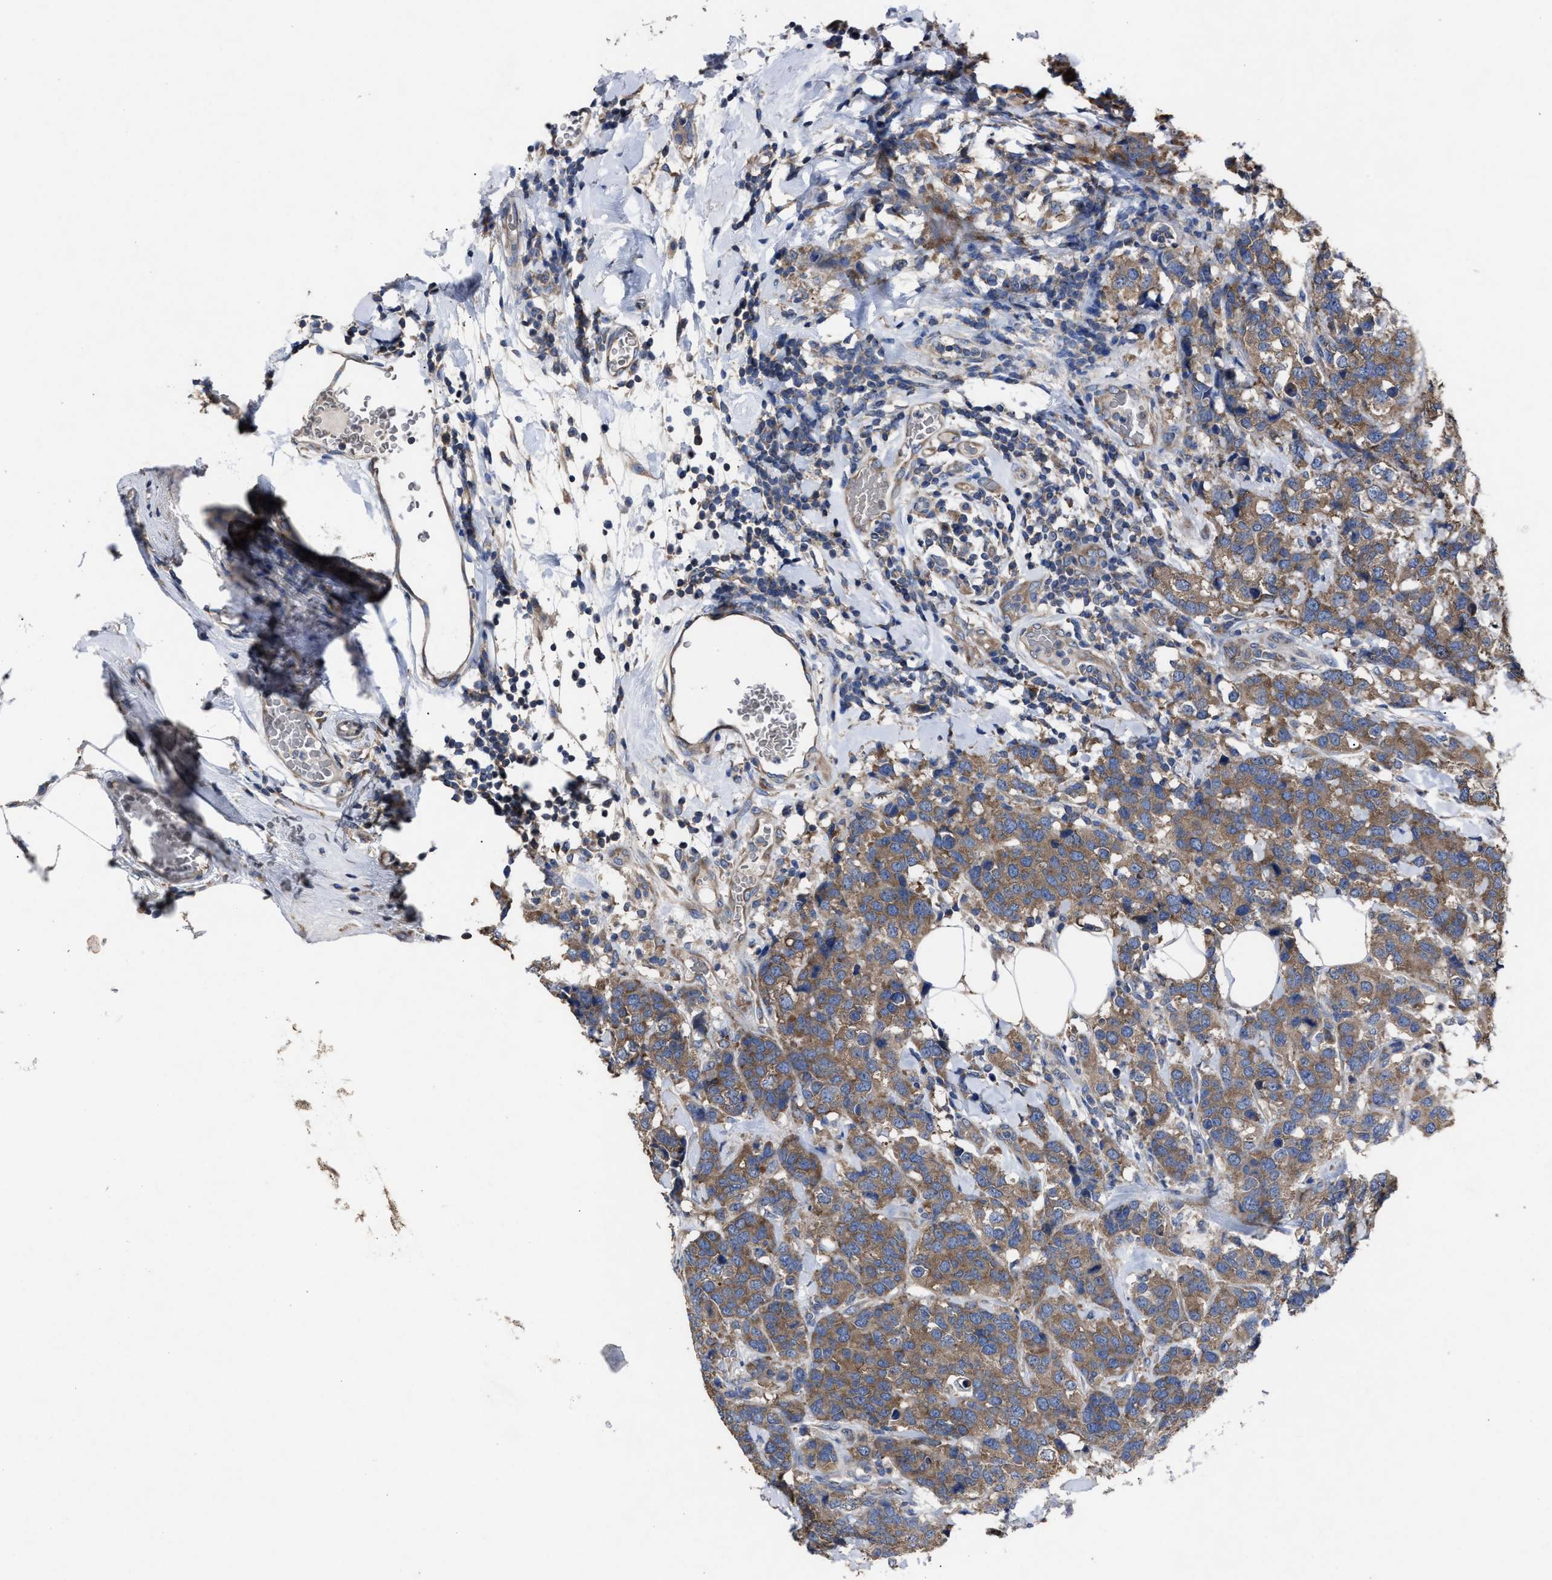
{"staining": {"intensity": "moderate", "quantity": ">75%", "location": "cytoplasmic/membranous"}, "tissue": "breast cancer", "cell_type": "Tumor cells", "image_type": "cancer", "snomed": [{"axis": "morphology", "description": "Lobular carcinoma"}, {"axis": "topography", "description": "Breast"}], "caption": "An immunohistochemistry (IHC) micrograph of tumor tissue is shown. Protein staining in brown labels moderate cytoplasmic/membranous positivity in breast lobular carcinoma within tumor cells. (DAB IHC with brightfield microscopy, high magnification).", "gene": "UPF1", "patient": {"sex": "female", "age": 59}}